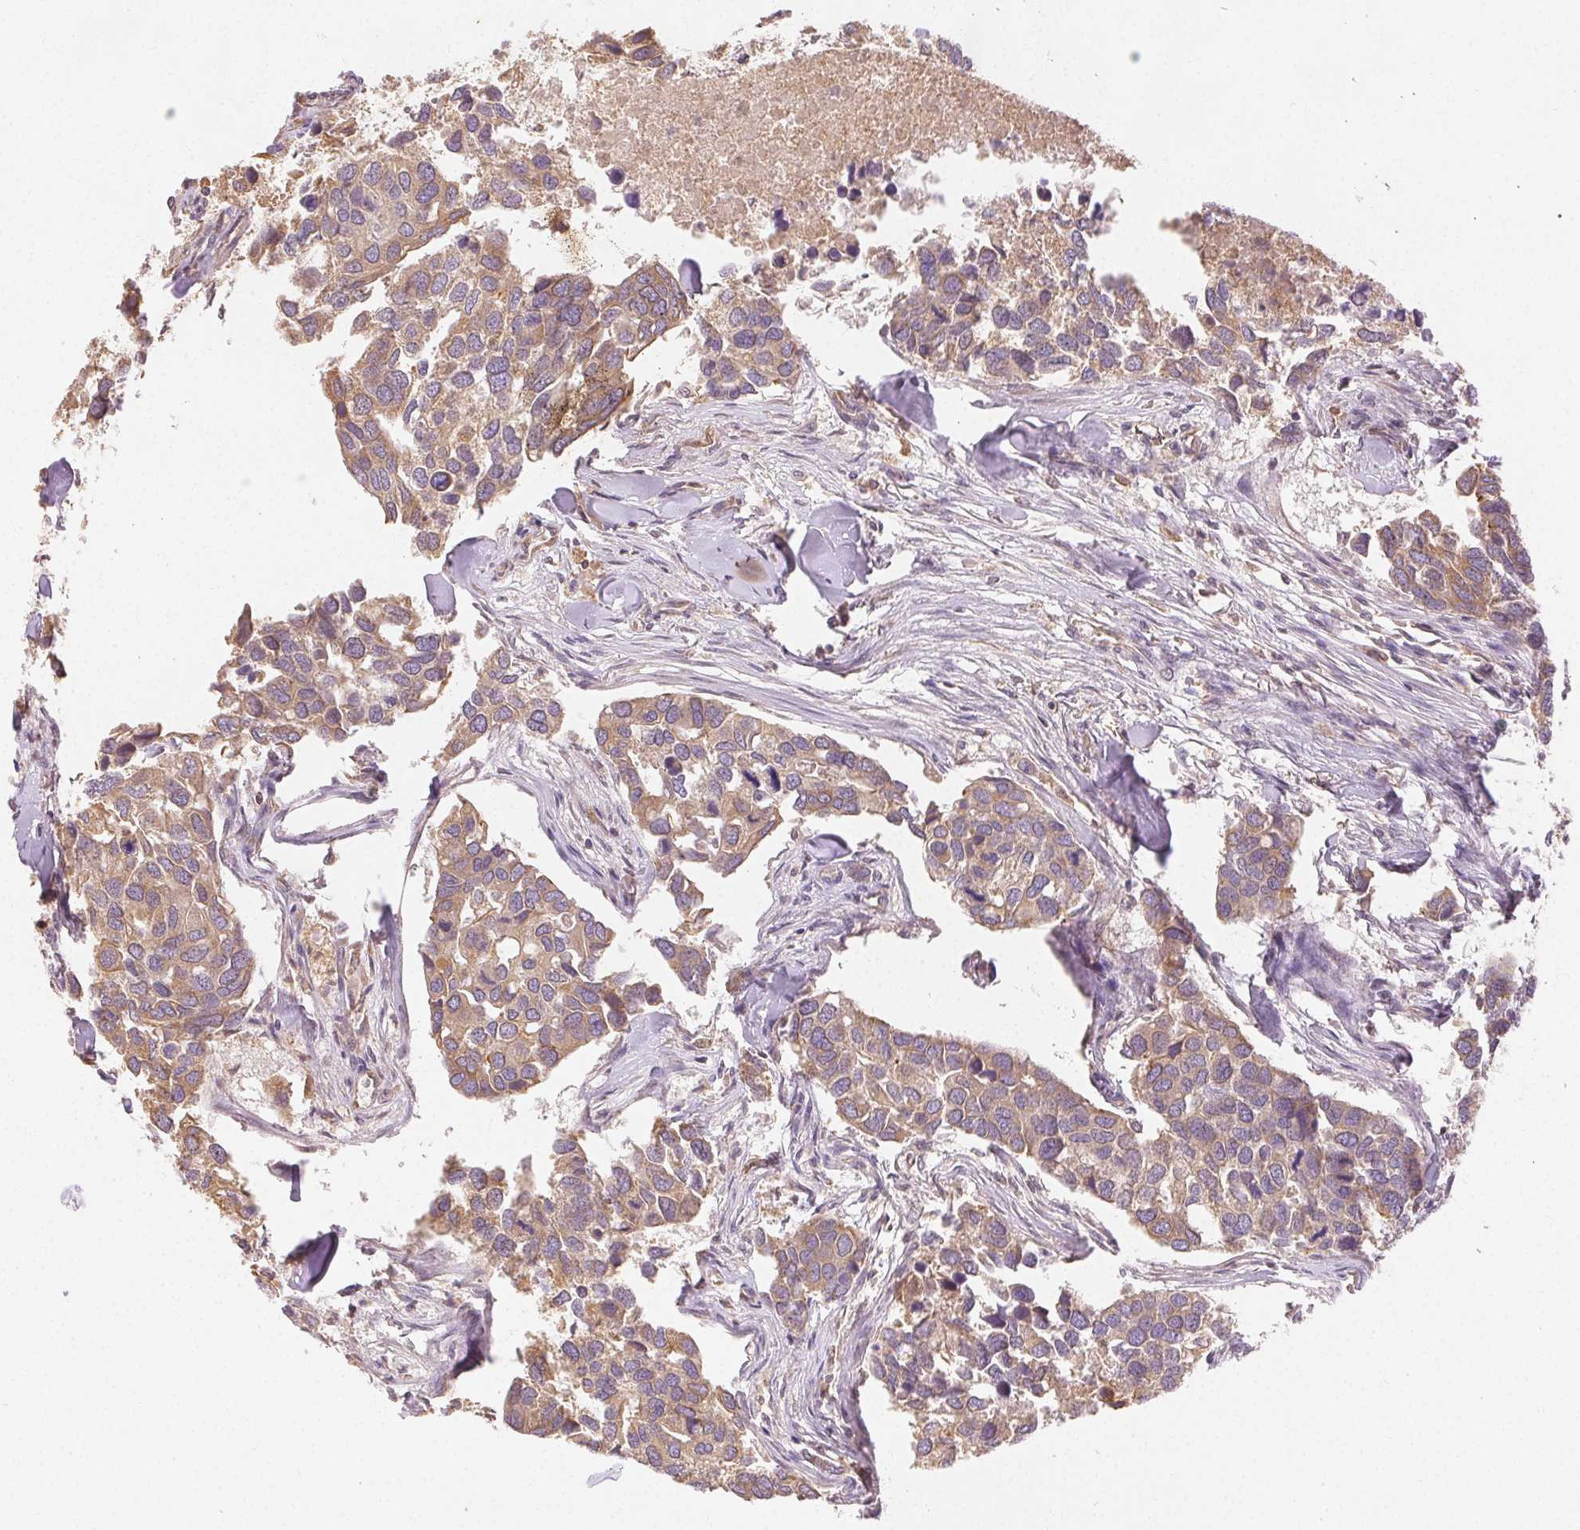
{"staining": {"intensity": "weak", "quantity": ">75%", "location": "cytoplasmic/membranous"}, "tissue": "breast cancer", "cell_type": "Tumor cells", "image_type": "cancer", "snomed": [{"axis": "morphology", "description": "Duct carcinoma"}, {"axis": "topography", "description": "Breast"}], "caption": "The histopathology image exhibits staining of breast cancer, revealing weak cytoplasmic/membranous protein positivity (brown color) within tumor cells. (DAB IHC, brown staining for protein, blue staining for nuclei).", "gene": "SEZ6L2", "patient": {"sex": "female", "age": 83}}